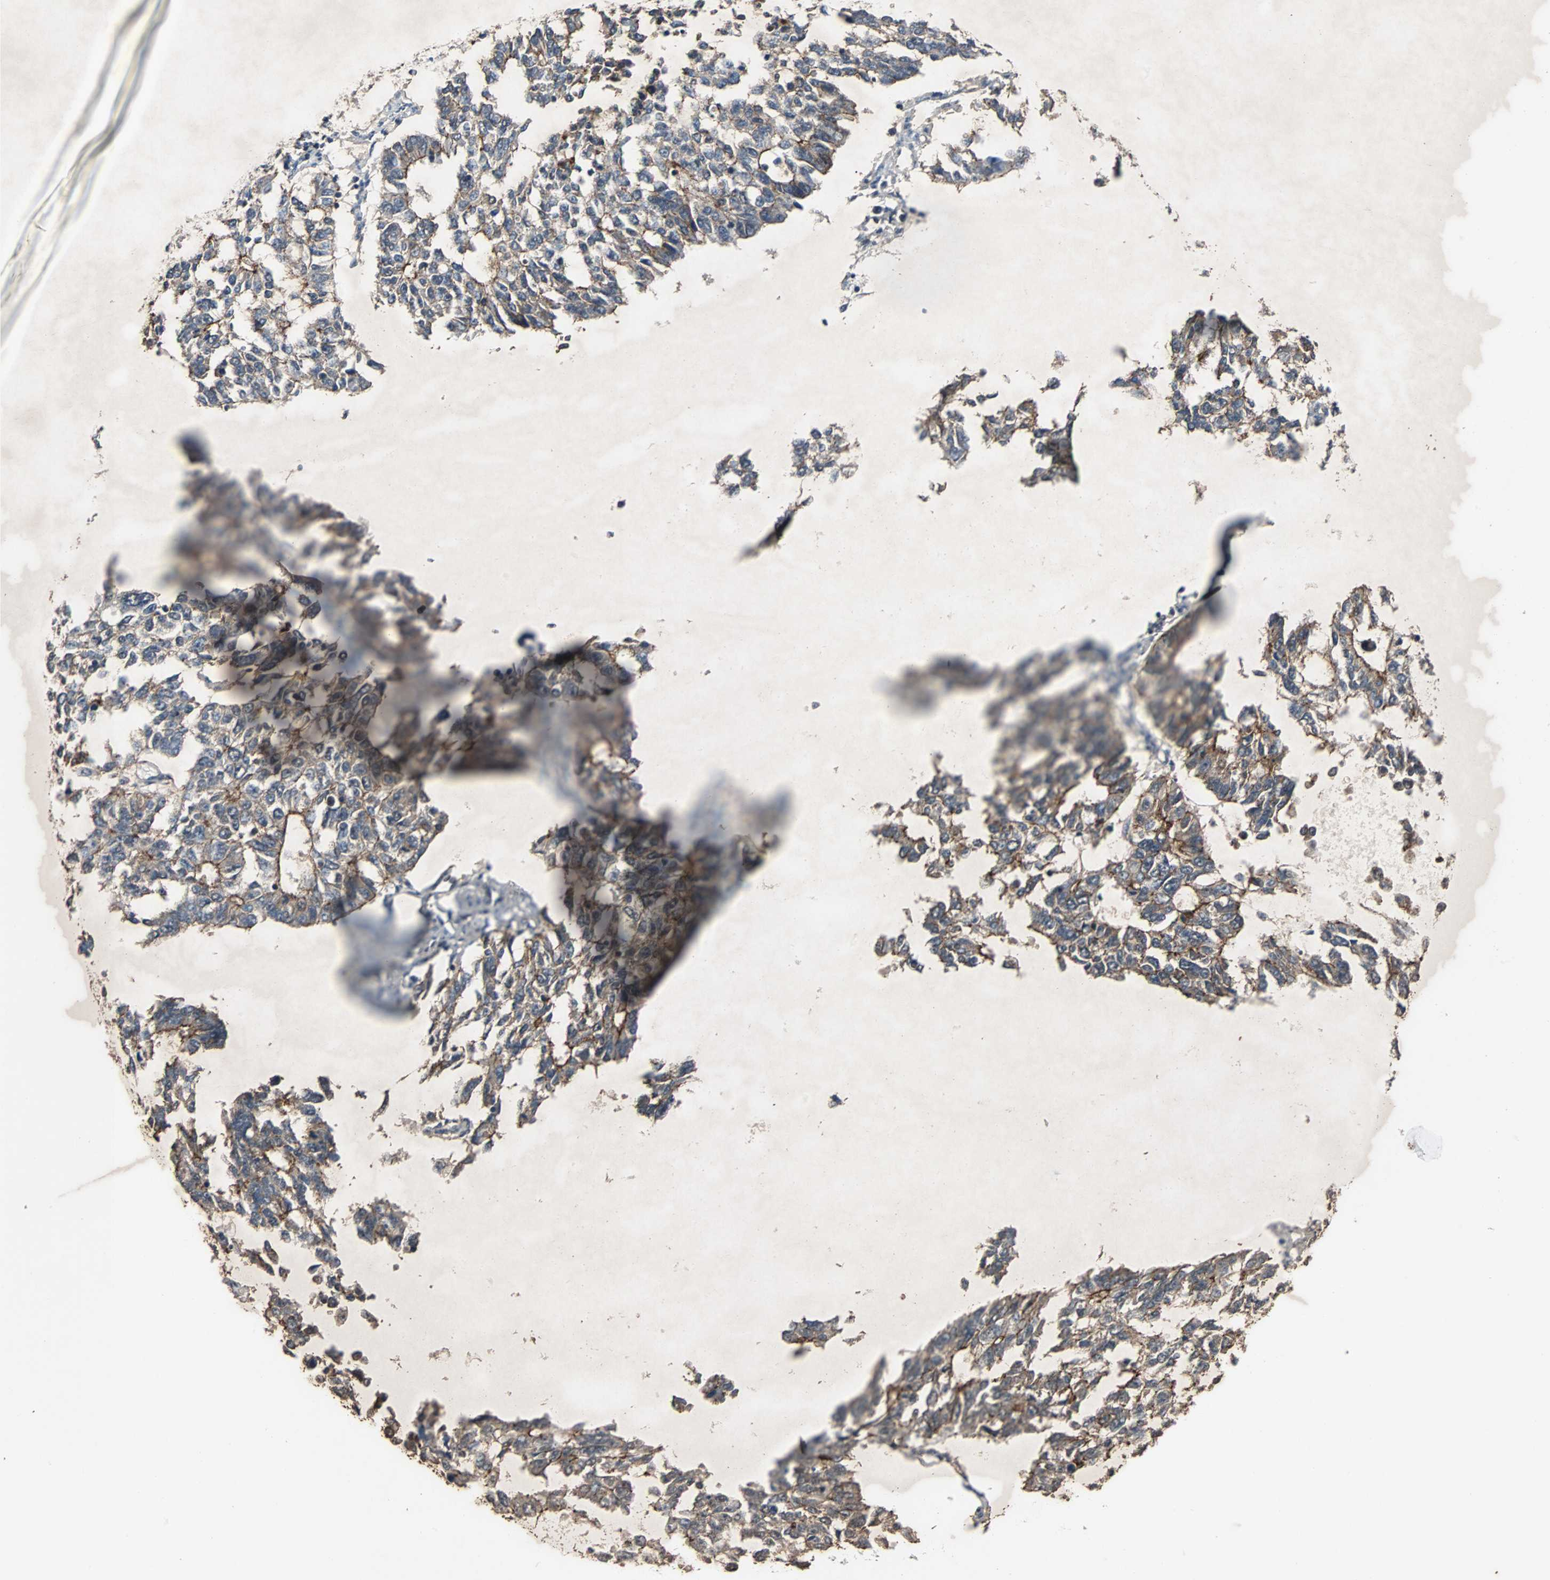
{"staining": {"intensity": "weak", "quantity": ">75%", "location": "cytoplasmic/membranous"}, "tissue": "endometrial cancer", "cell_type": "Tumor cells", "image_type": "cancer", "snomed": [{"axis": "morphology", "description": "Adenocarcinoma, NOS"}, {"axis": "topography", "description": "Endometrium"}], "caption": "Protein staining of endometrial adenocarcinoma tissue reveals weak cytoplasmic/membranous expression in approximately >75% of tumor cells.", "gene": "LSR", "patient": {"sex": "female", "age": 42}}